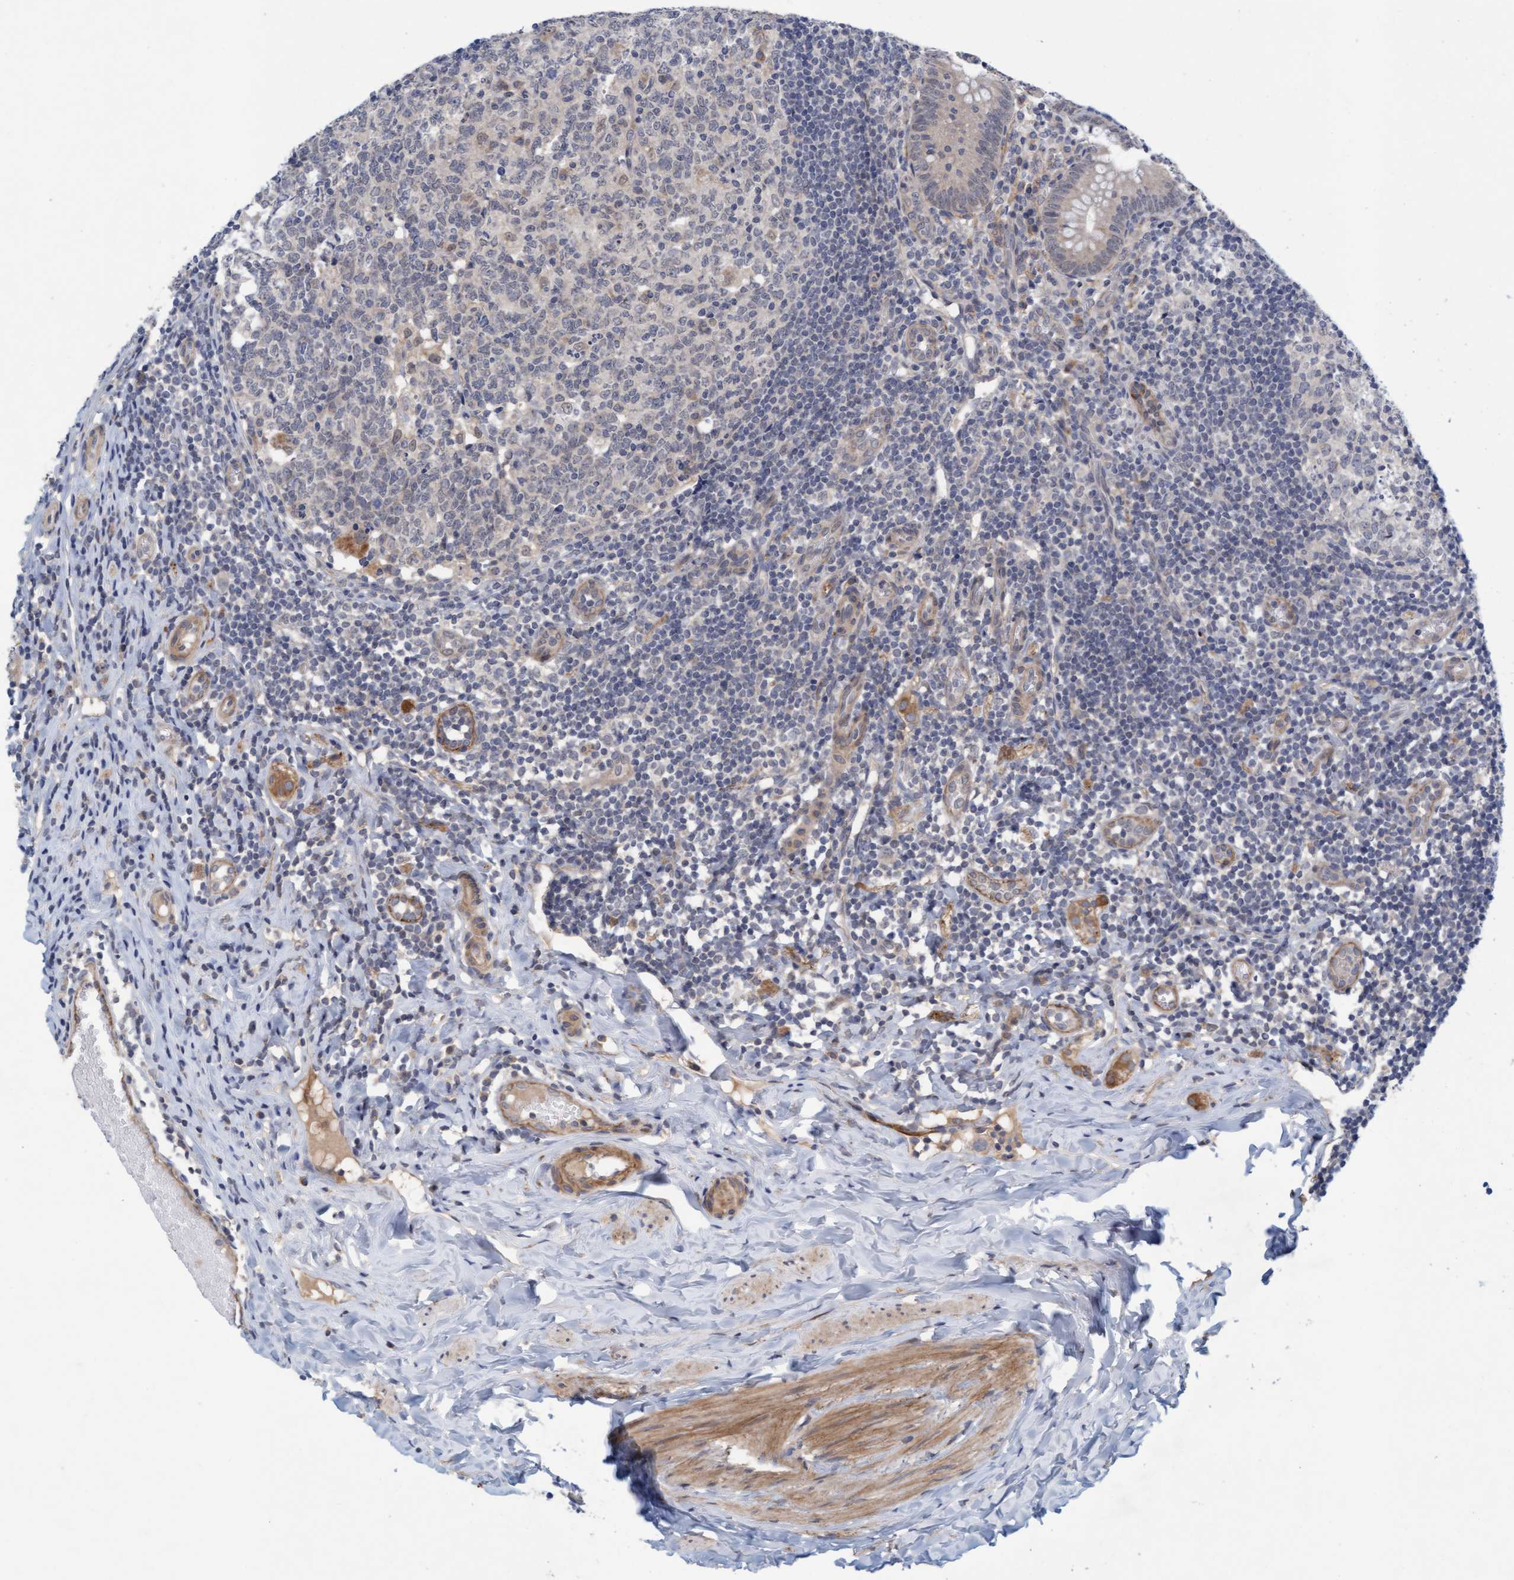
{"staining": {"intensity": "weak", "quantity": "<25%", "location": "nuclear"}, "tissue": "appendix", "cell_type": "Lymphoid tissue", "image_type": "normal", "snomed": [{"axis": "morphology", "description": "Normal tissue, NOS"}, {"axis": "topography", "description": "Appendix"}], "caption": "Immunohistochemistry (IHC) of unremarkable human appendix displays no positivity in lymphoid tissue.", "gene": "TSTD2", "patient": {"sex": "male", "age": 8}}